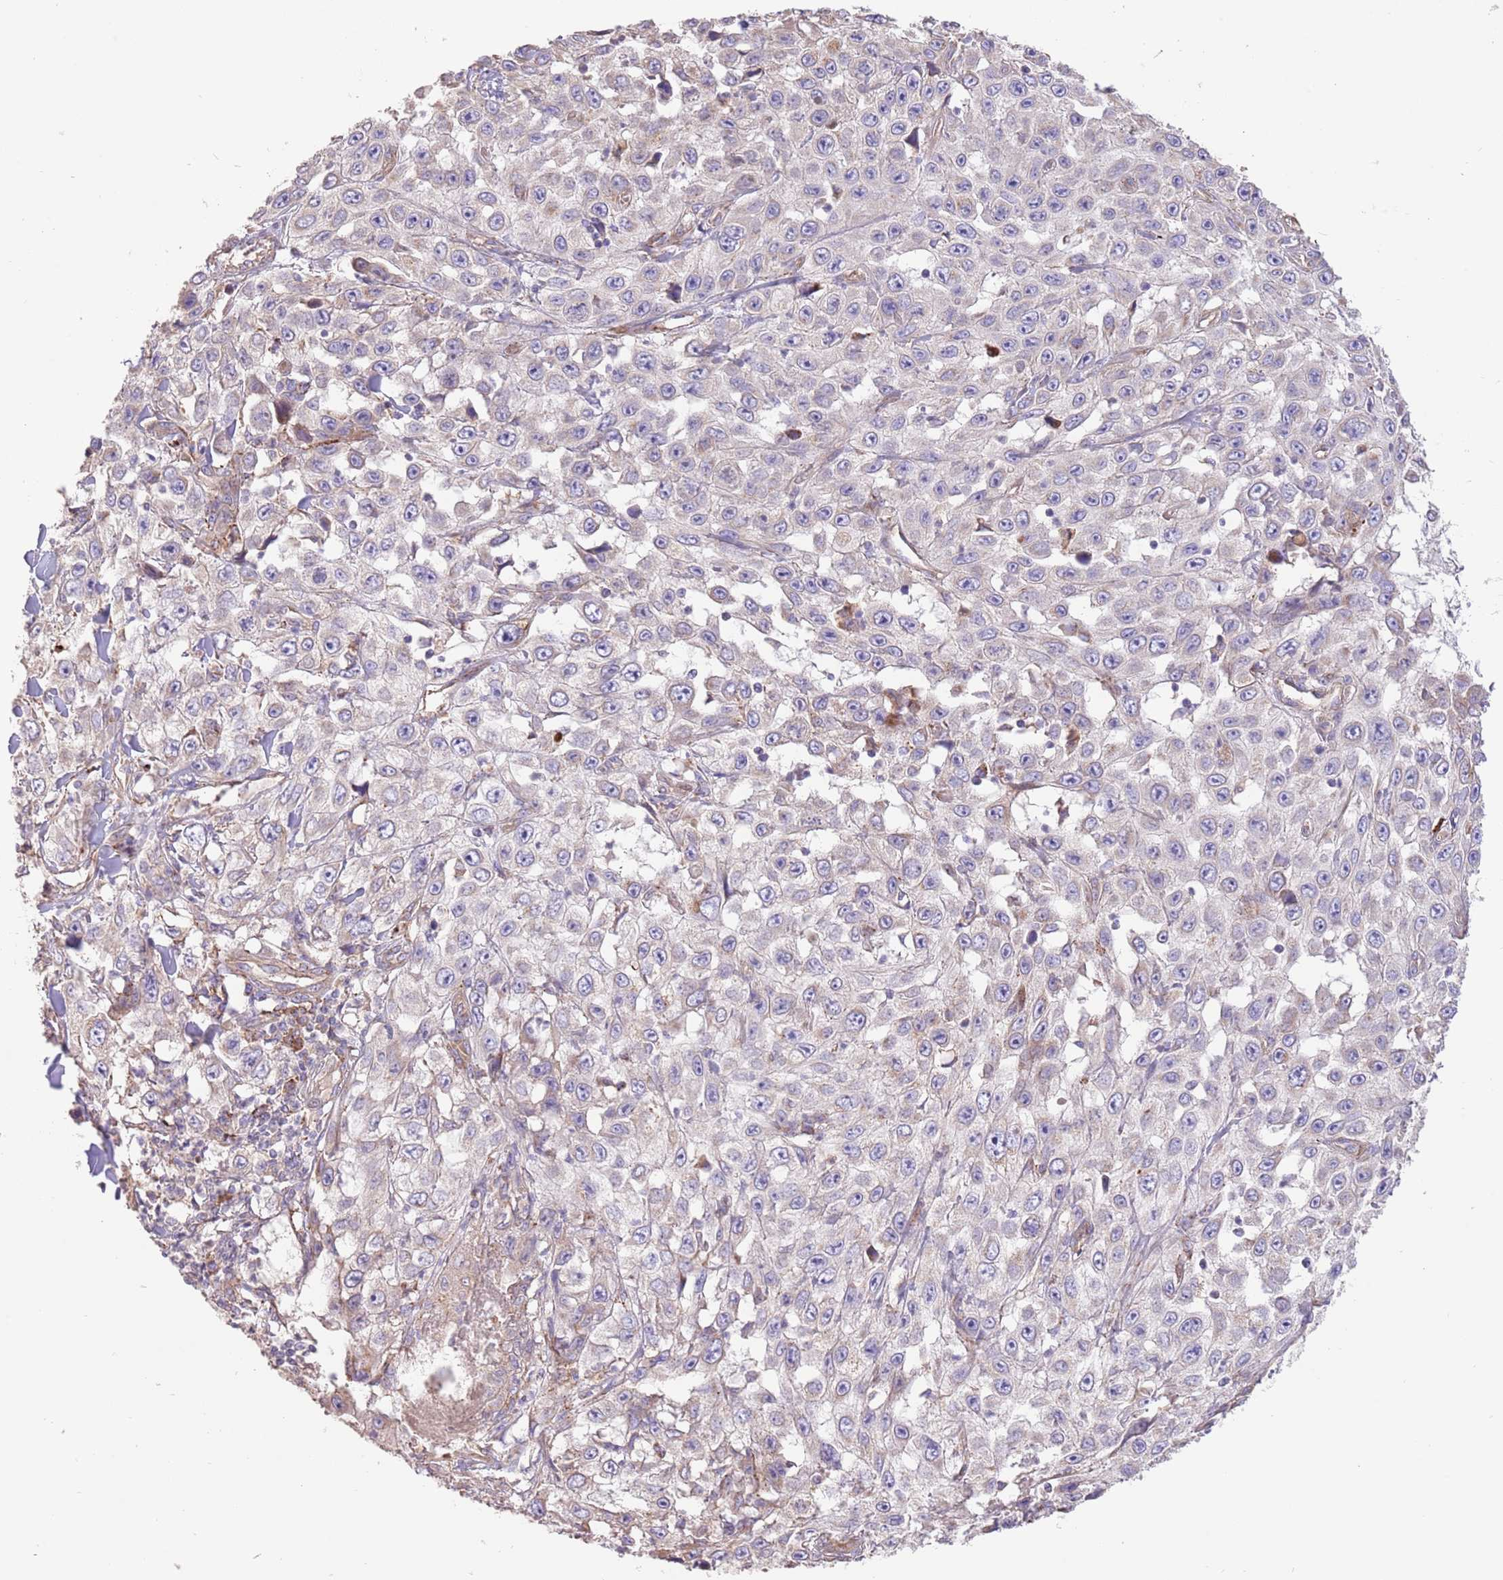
{"staining": {"intensity": "negative", "quantity": "none", "location": "none"}, "tissue": "skin cancer", "cell_type": "Tumor cells", "image_type": "cancer", "snomed": [{"axis": "morphology", "description": "Squamous cell carcinoma, NOS"}, {"axis": "topography", "description": "Skin"}], "caption": "Immunohistochemistry of squamous cell carcinoma (skin) shows no positivity in tumor cells.", "gene": "DOCK6", "patient": {"sex": "male", "age": 82}}